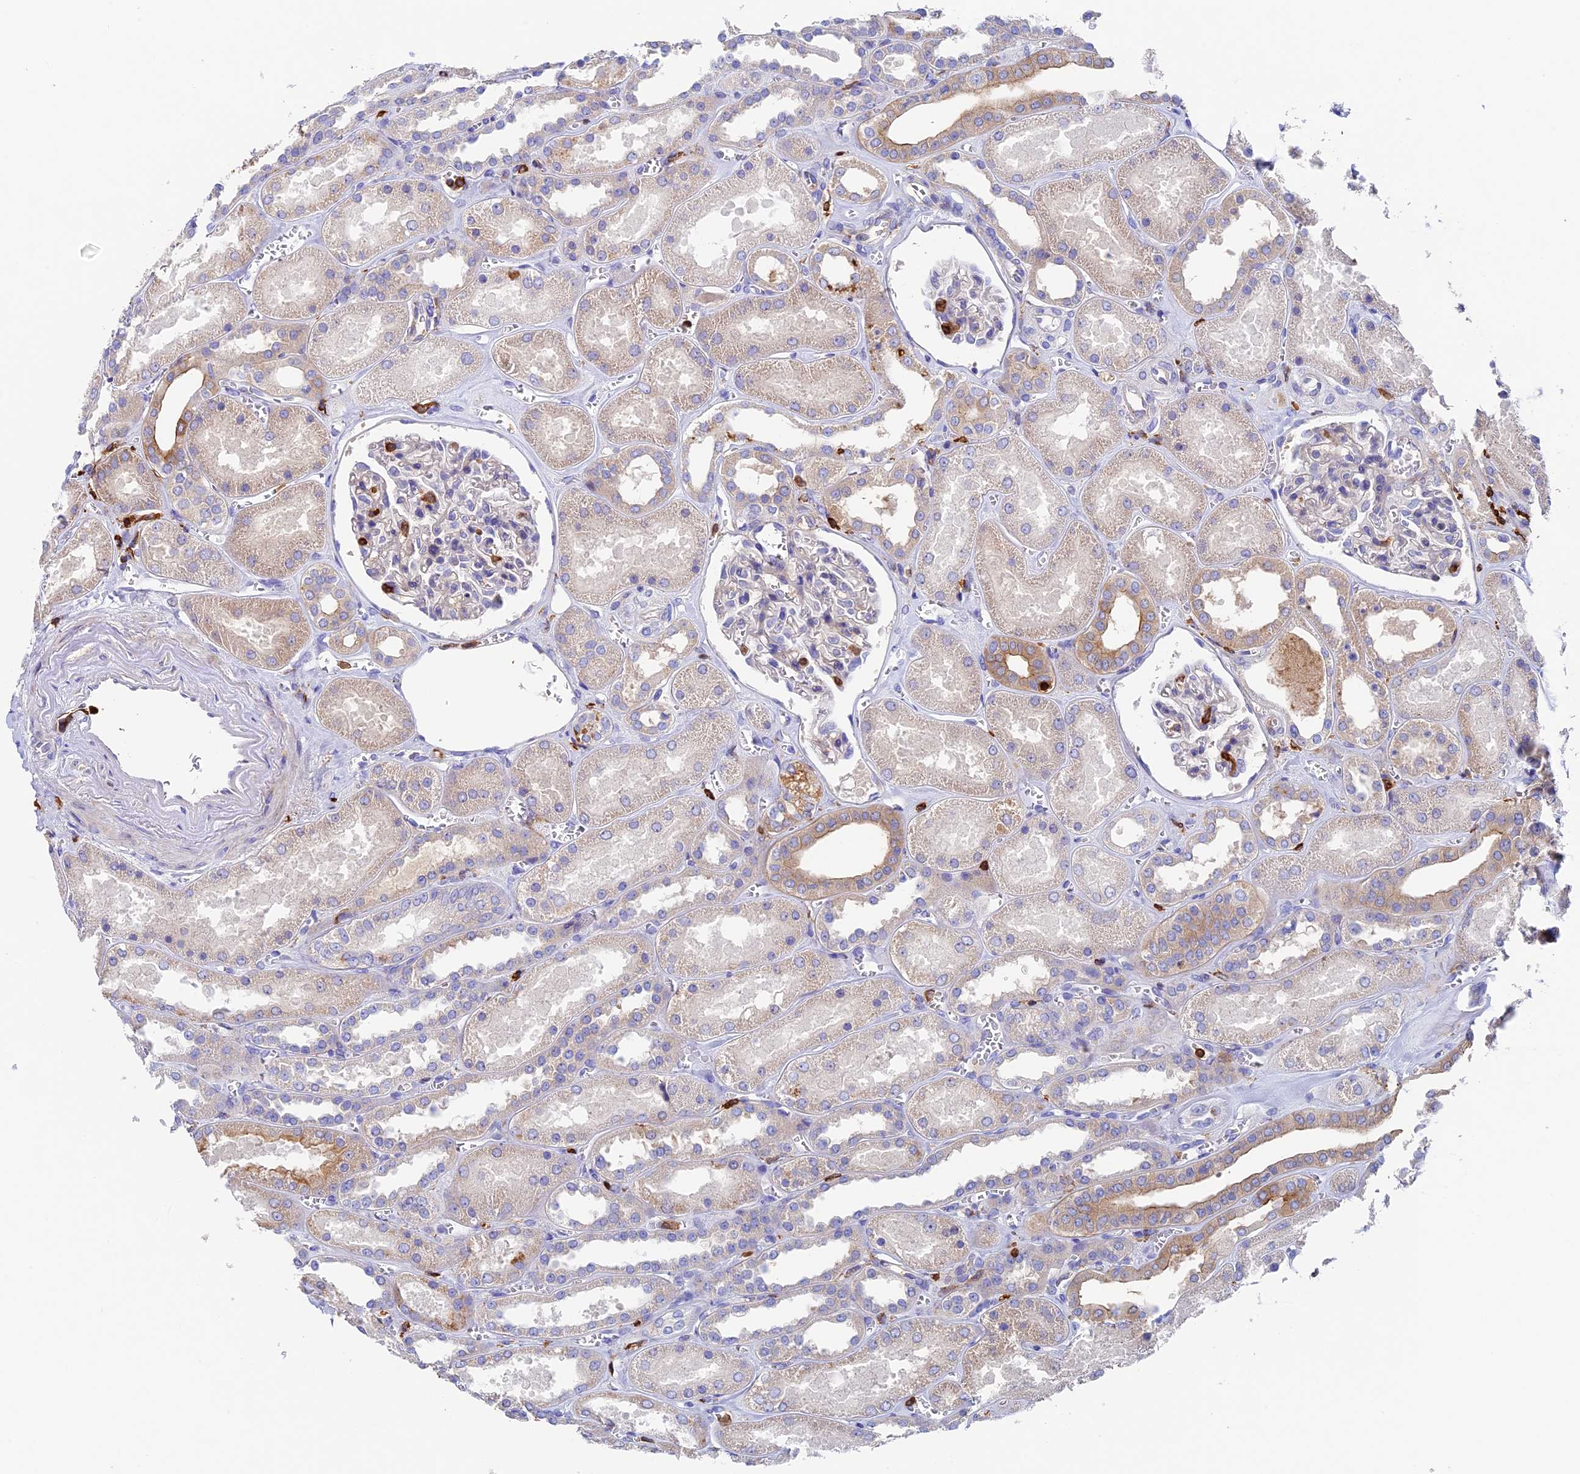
{"staining": {"intensity": "negative", "quantity": "none", "location": "none"}, "tissue": "kidney", "cell_type": "Cells in glomeruli", "image_type": "normal", "snomed": [{"axis": "morphology", "description": "Normal tissue, NOS"}, {"axis": "morphology", "description": "Adenocarcinoma, NOS"}, {"axis": "topography", "description": "Kidney"}], "caption": "Kidney stained for a protein using immunohistochemistry demonstrates no expression cells in glomeruli.", "gene": "ADAT1", "patient": {"sex": "female", "age": 68}}